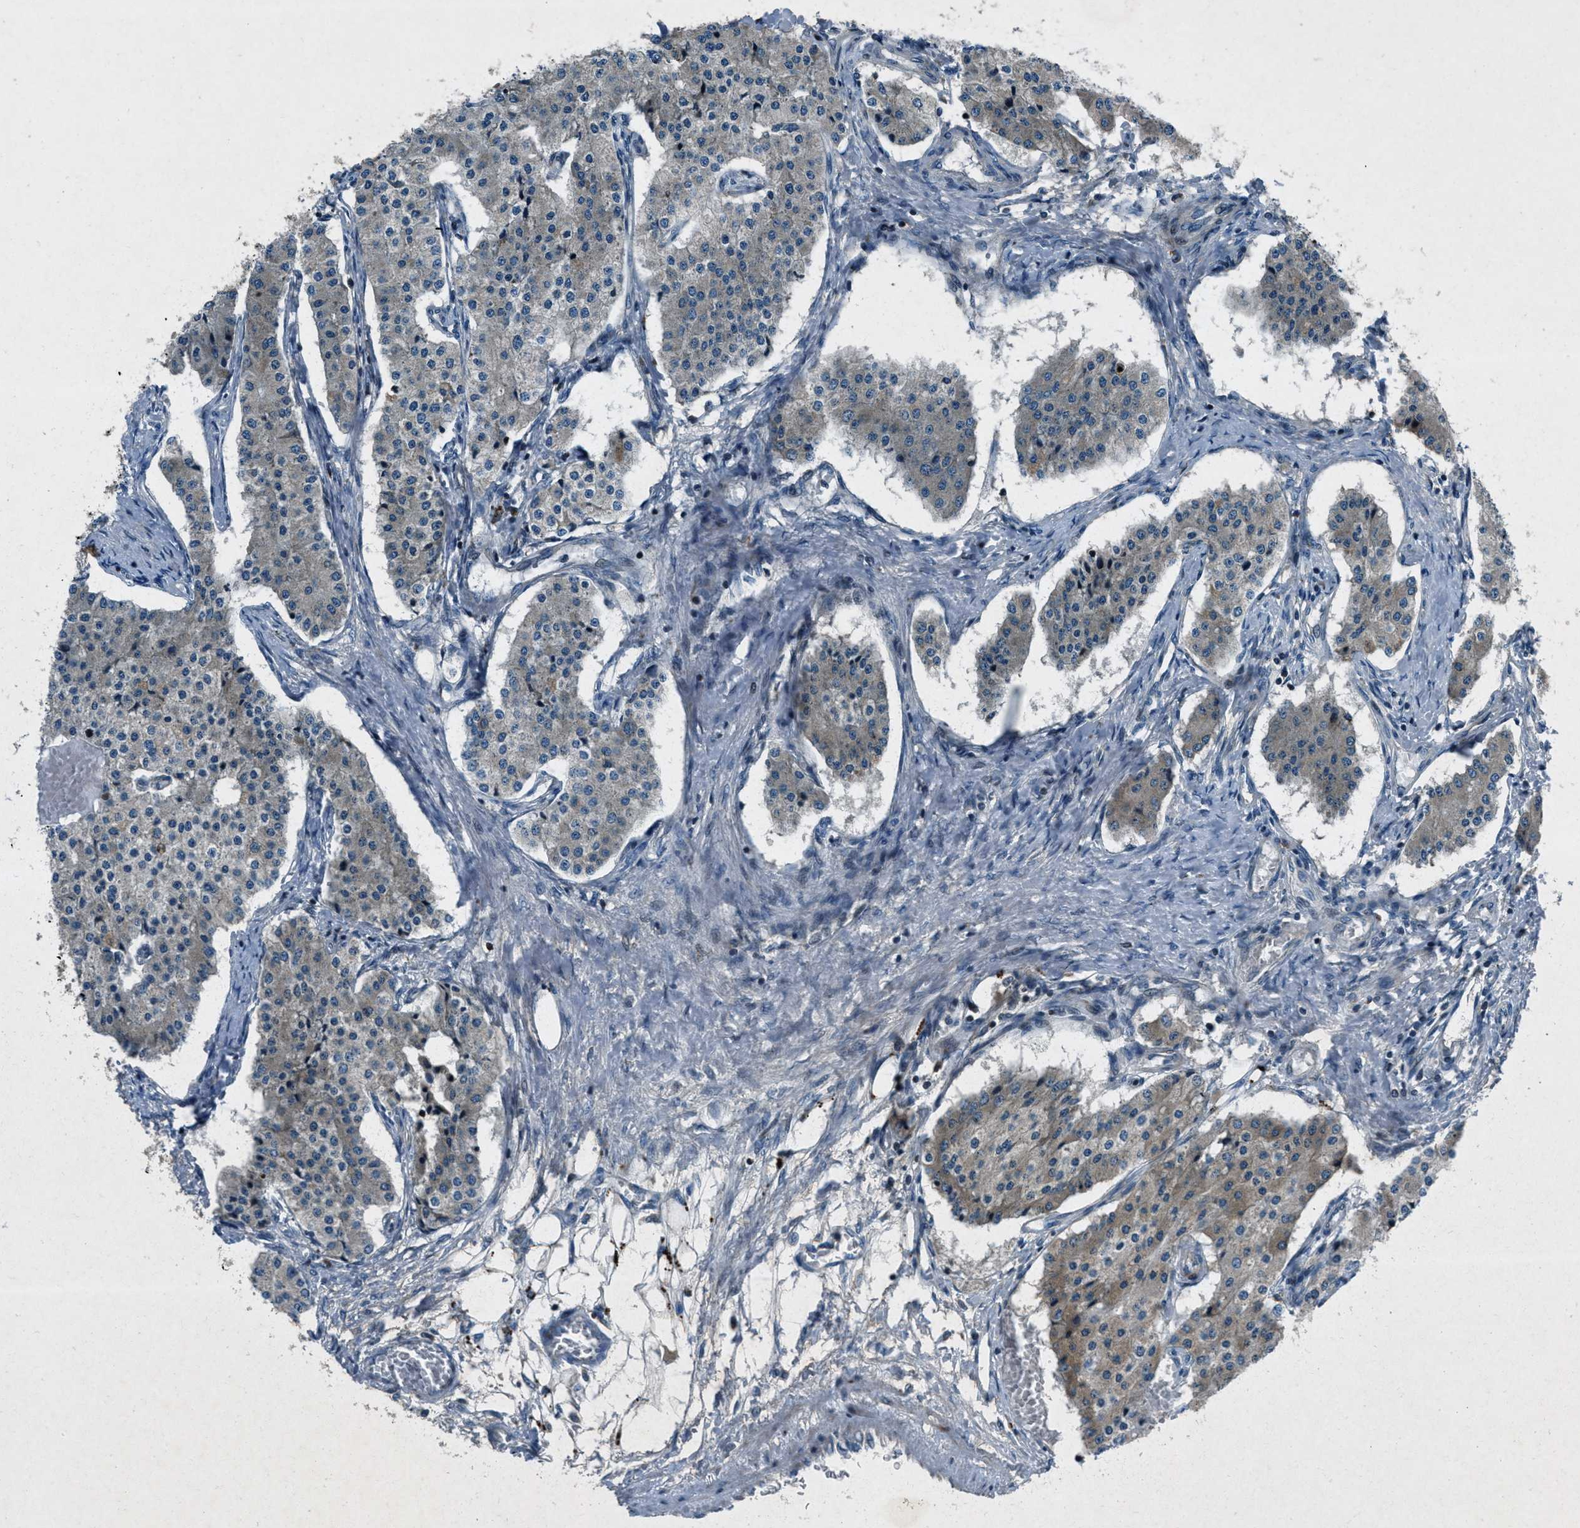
{"staining": {"intensity": "weak", "quantity": "<25%", "location": "cytoplasmic/membranous"}, "tissue": "carcinoid", "cell_type": "Tumor cells", "image_type": "cancer", "snomed": [{"axis": "morphology", "description": "Carcinoid, malignant, NOS"}, {"axis": "topography", "description": "Colon"}], "caption": "Image shows no protein staining in tumor cells of malignant carcinoid tissue.", "gene": "CLEC2D", "patient": {"sex": "female", "age": 52}}